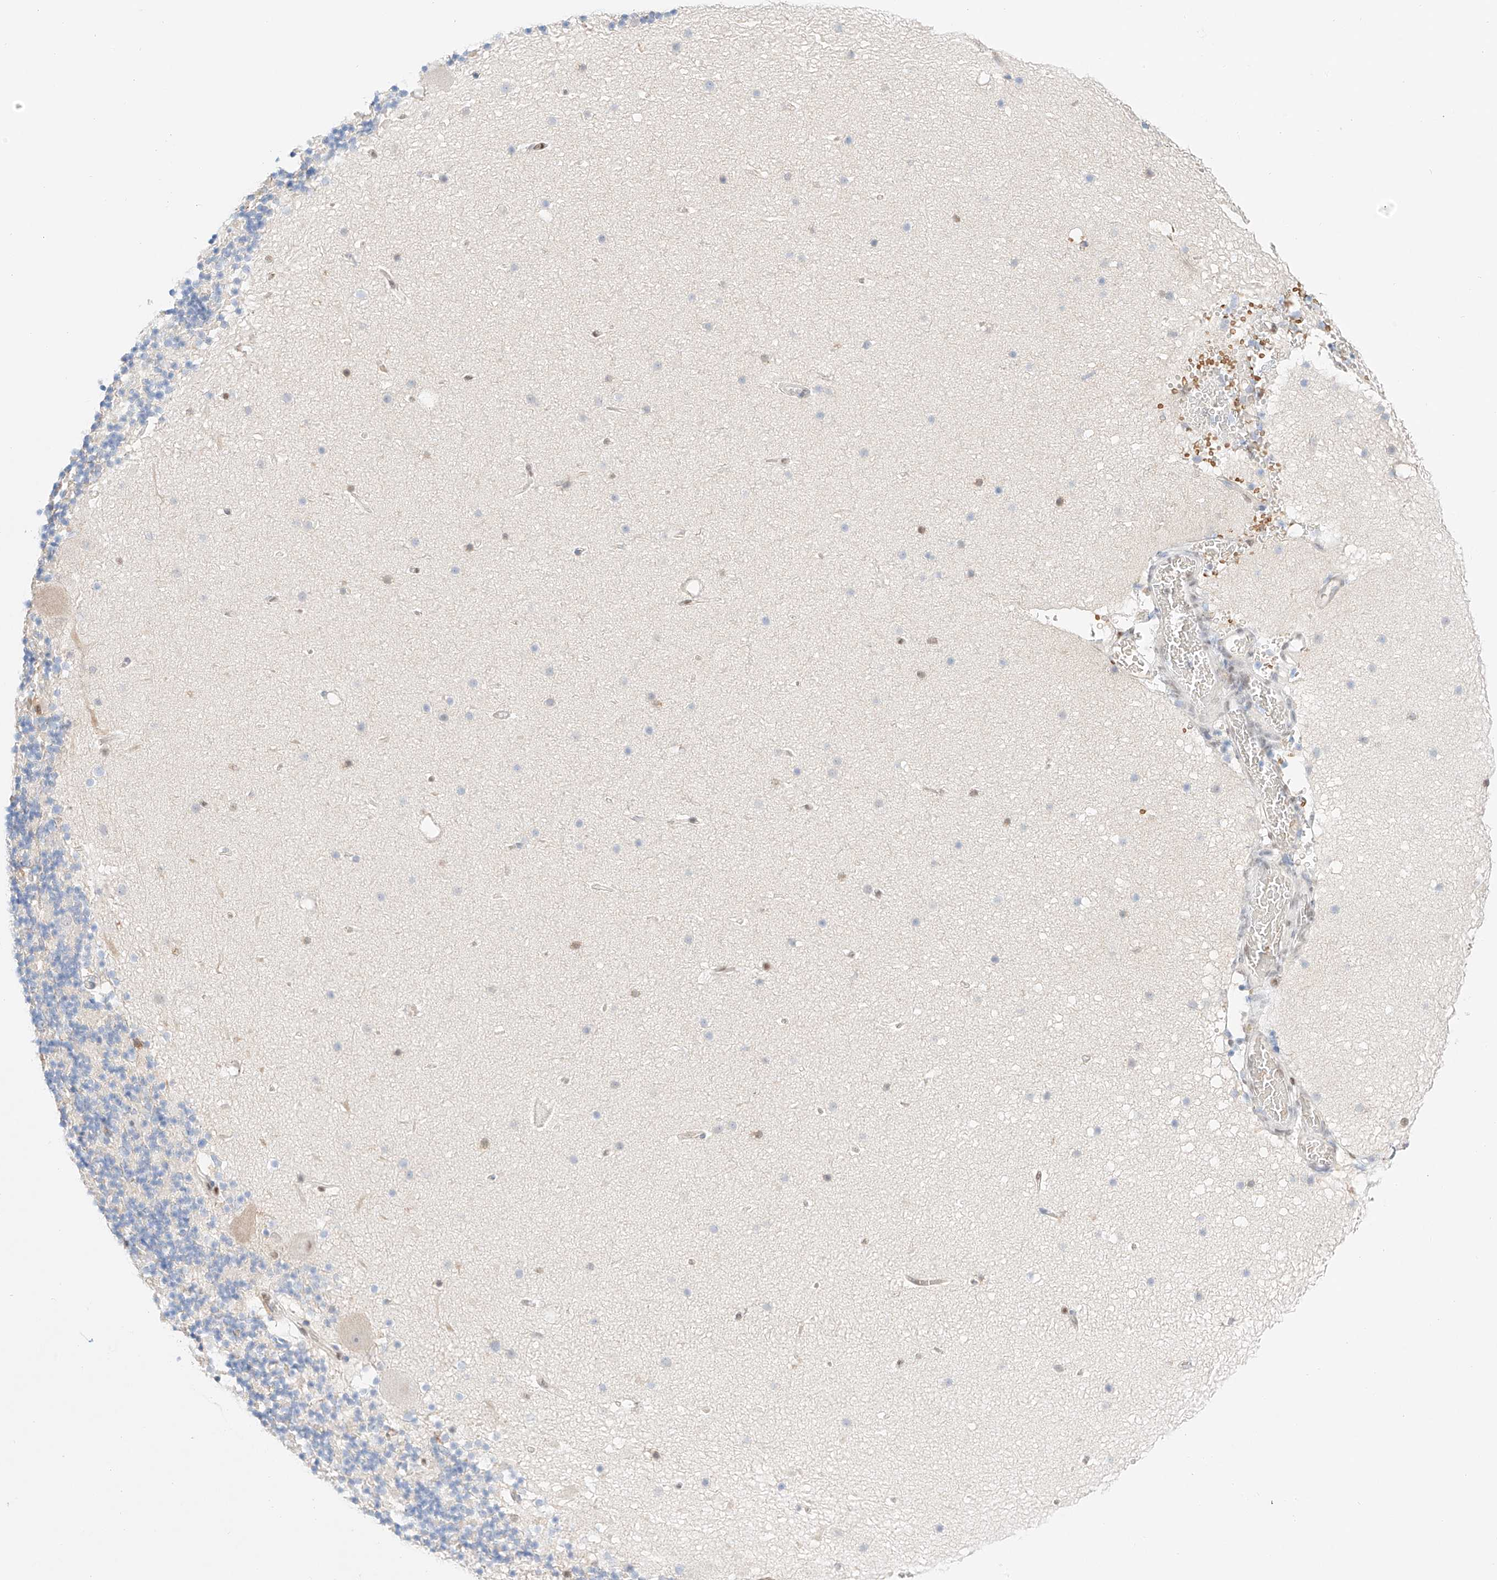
{"staining": {"intensity": "moderate", "quantity": "<25%", "location": "nuclear"}, "tissue": "cerebellum", "cell_type": "Cells in granular layer", "image_type": "normal", "snomed": [{"axis": "morphology", "description": "Normal tissue, NOS"}, {"axis": "topography", "description": "Cerebellum"}], "caption": "DAB immunohistochemical staining of benign human cerebellum shows moderate nuclear protein expression in approximately <25% of cells in granular layer.", "gene": "APIP", "patient": {"sex": "male", "age": 57}}